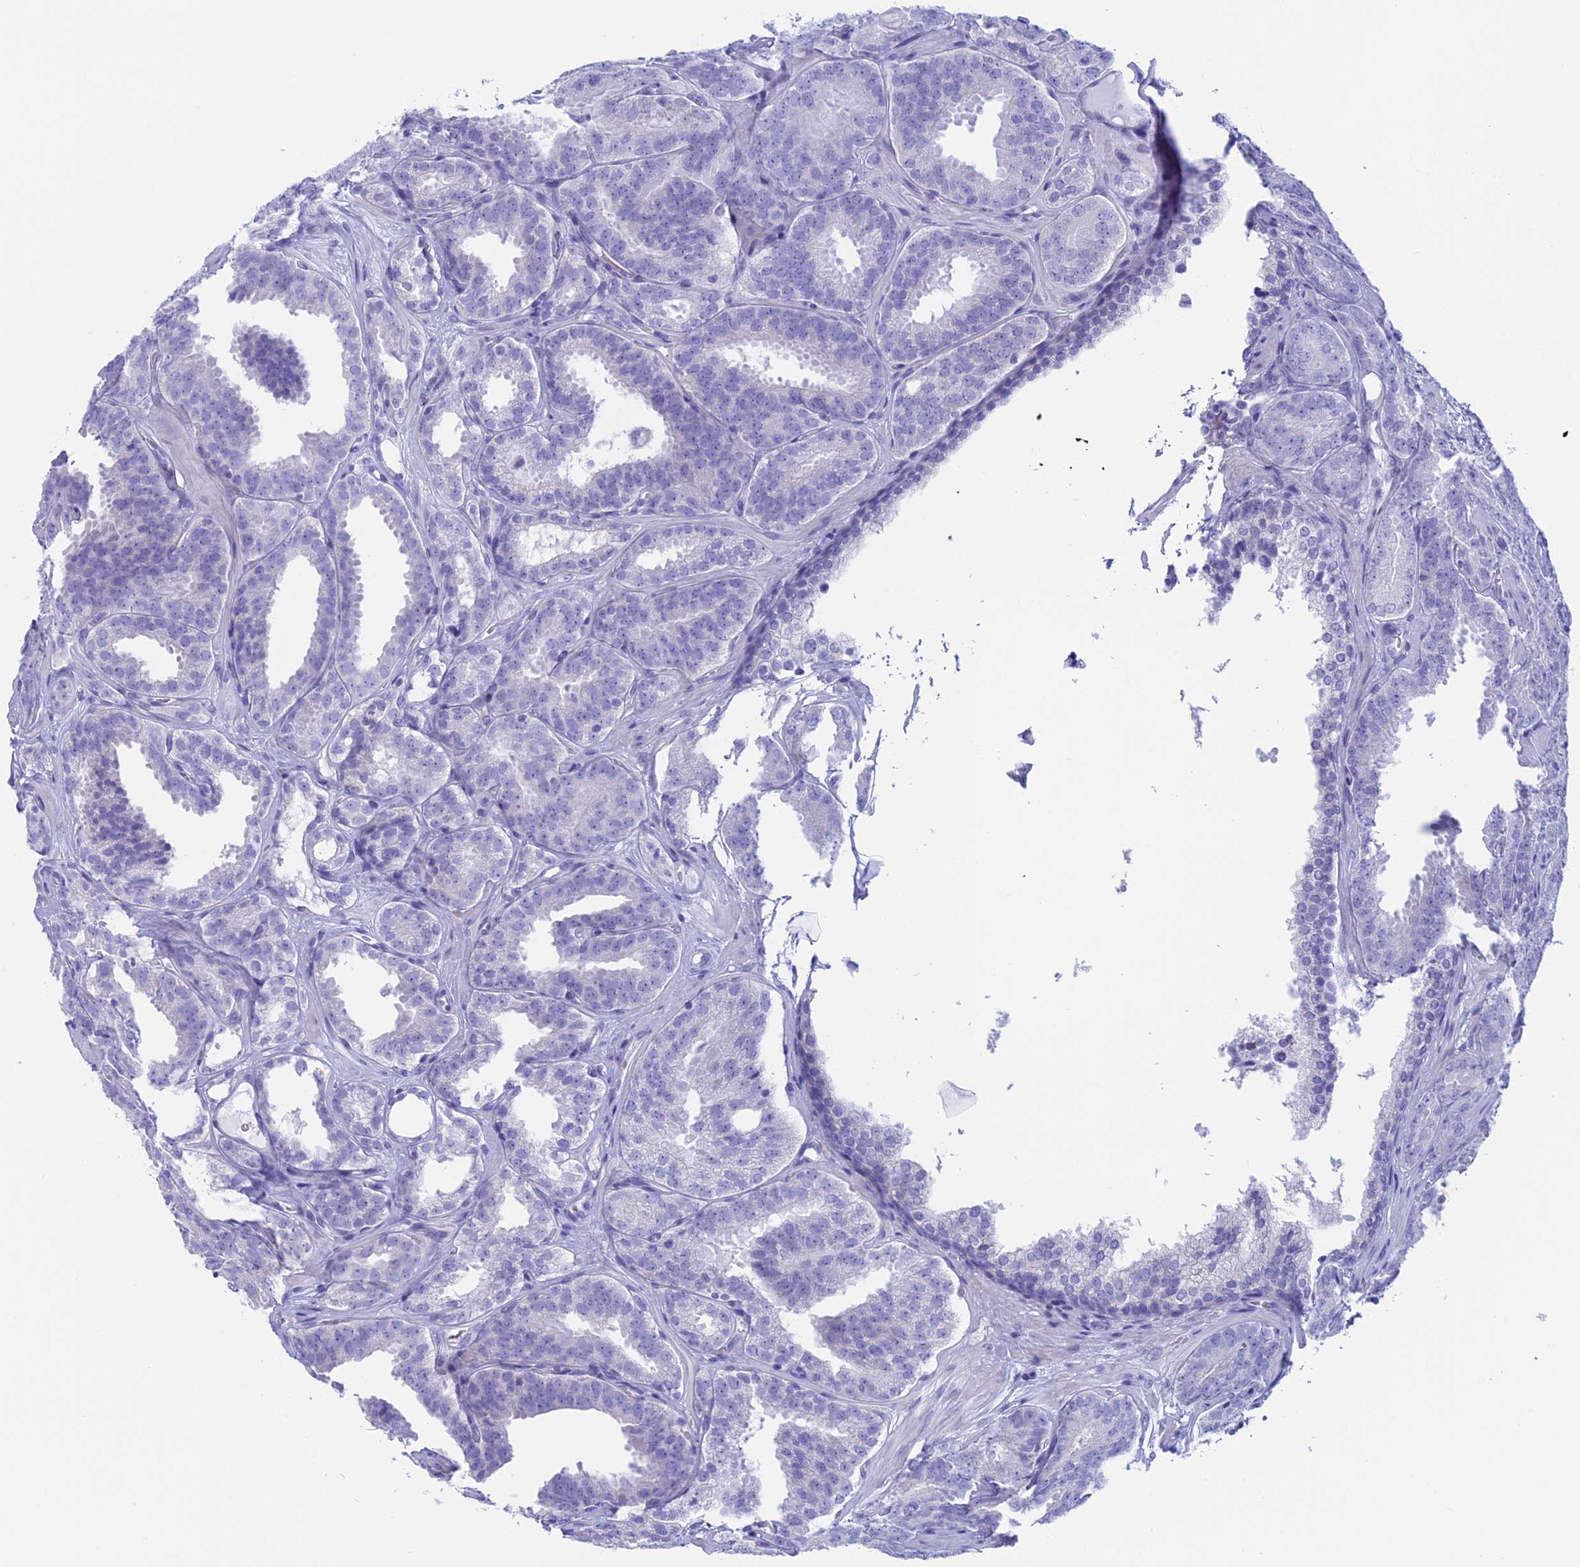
{"staining": {"intensity": "negative", "quantity": "none", "location": "none"}, "tissue": "prostate cancer", "cell_type": "Tumor cells", "image_type": "cancer", "snomed": [{"axis": "morphology", "description": "Adenocarcinoma, High grade"}, {"axis": "topography", "description": "Prostate"}], "caption": "An image of prostate adenocarcinoma (high-grade) stained for a protein reveals no brown staining in tumor cells. The staining was performed using DAB (3,3'-diaminobenzidine) to visualize the protein expression in brown, while the nuclei were stained in blue with hematoxylin (Magnification: 20x).", "gene": "RP1", "patient": {"sex": "male", "age": 63}}